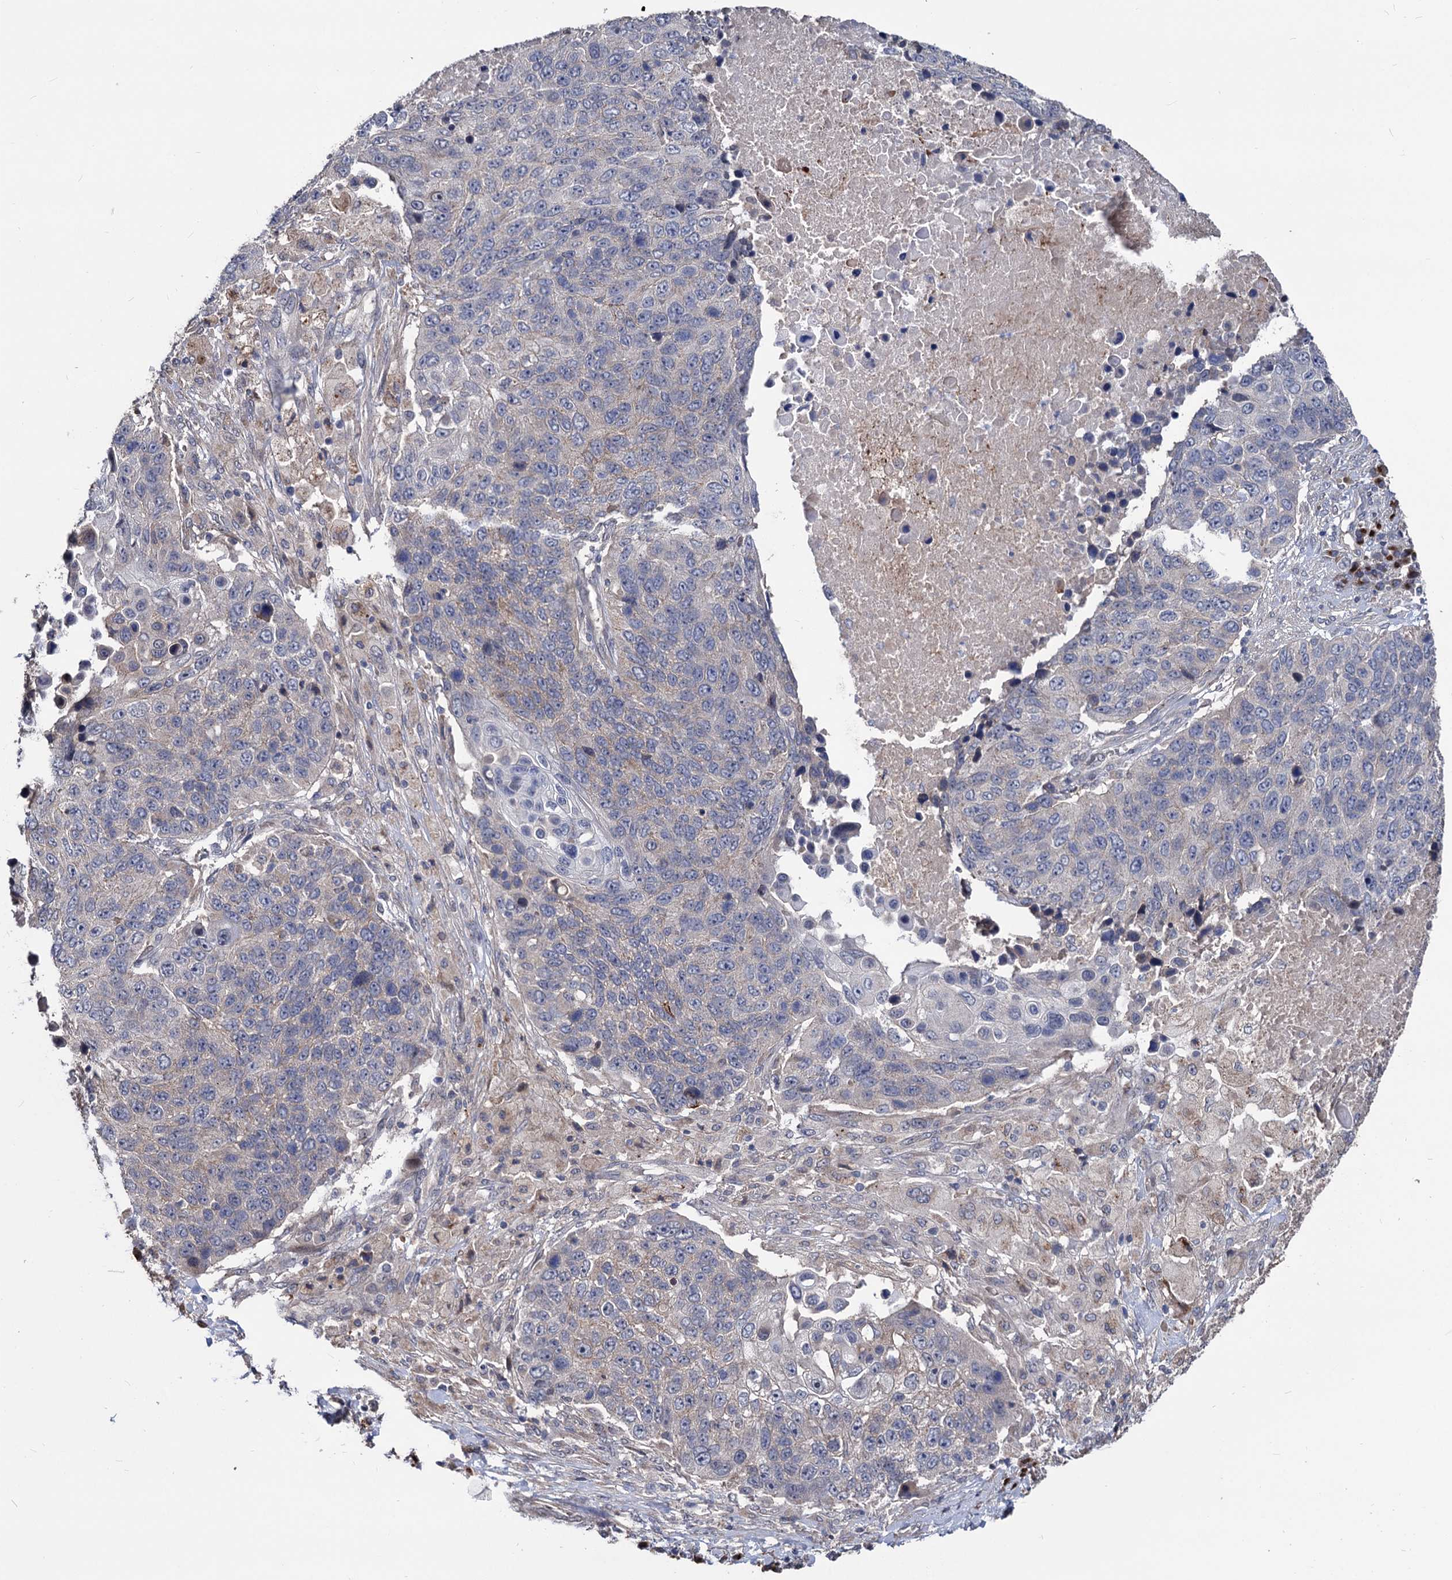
{"staining": {"intensity": "weak", "quantity": "<25%", "location": "cytoplasmic/membranous"}, "tissue": "lung cancer", "cell_type": "Tumor cells", "image_type": "cancer", "snomed": [{"axis": "morphology", "description": "Normal tissue, NOS"}, {"axis": "morphology", "description": "Squamous cell carcinoma, NOS"}, {"axis": "topography", "description": "Lymph node"}, {"axis": "topography", "description": "Lung"}], "caption": "This is an immunohistochemistry (IHC) histopathology image of human squamous cell carcinoma (lung). There is no staining in tumor cells.", "gene": "SMAGP", "patient": {"sex": "male", "age": 66}}